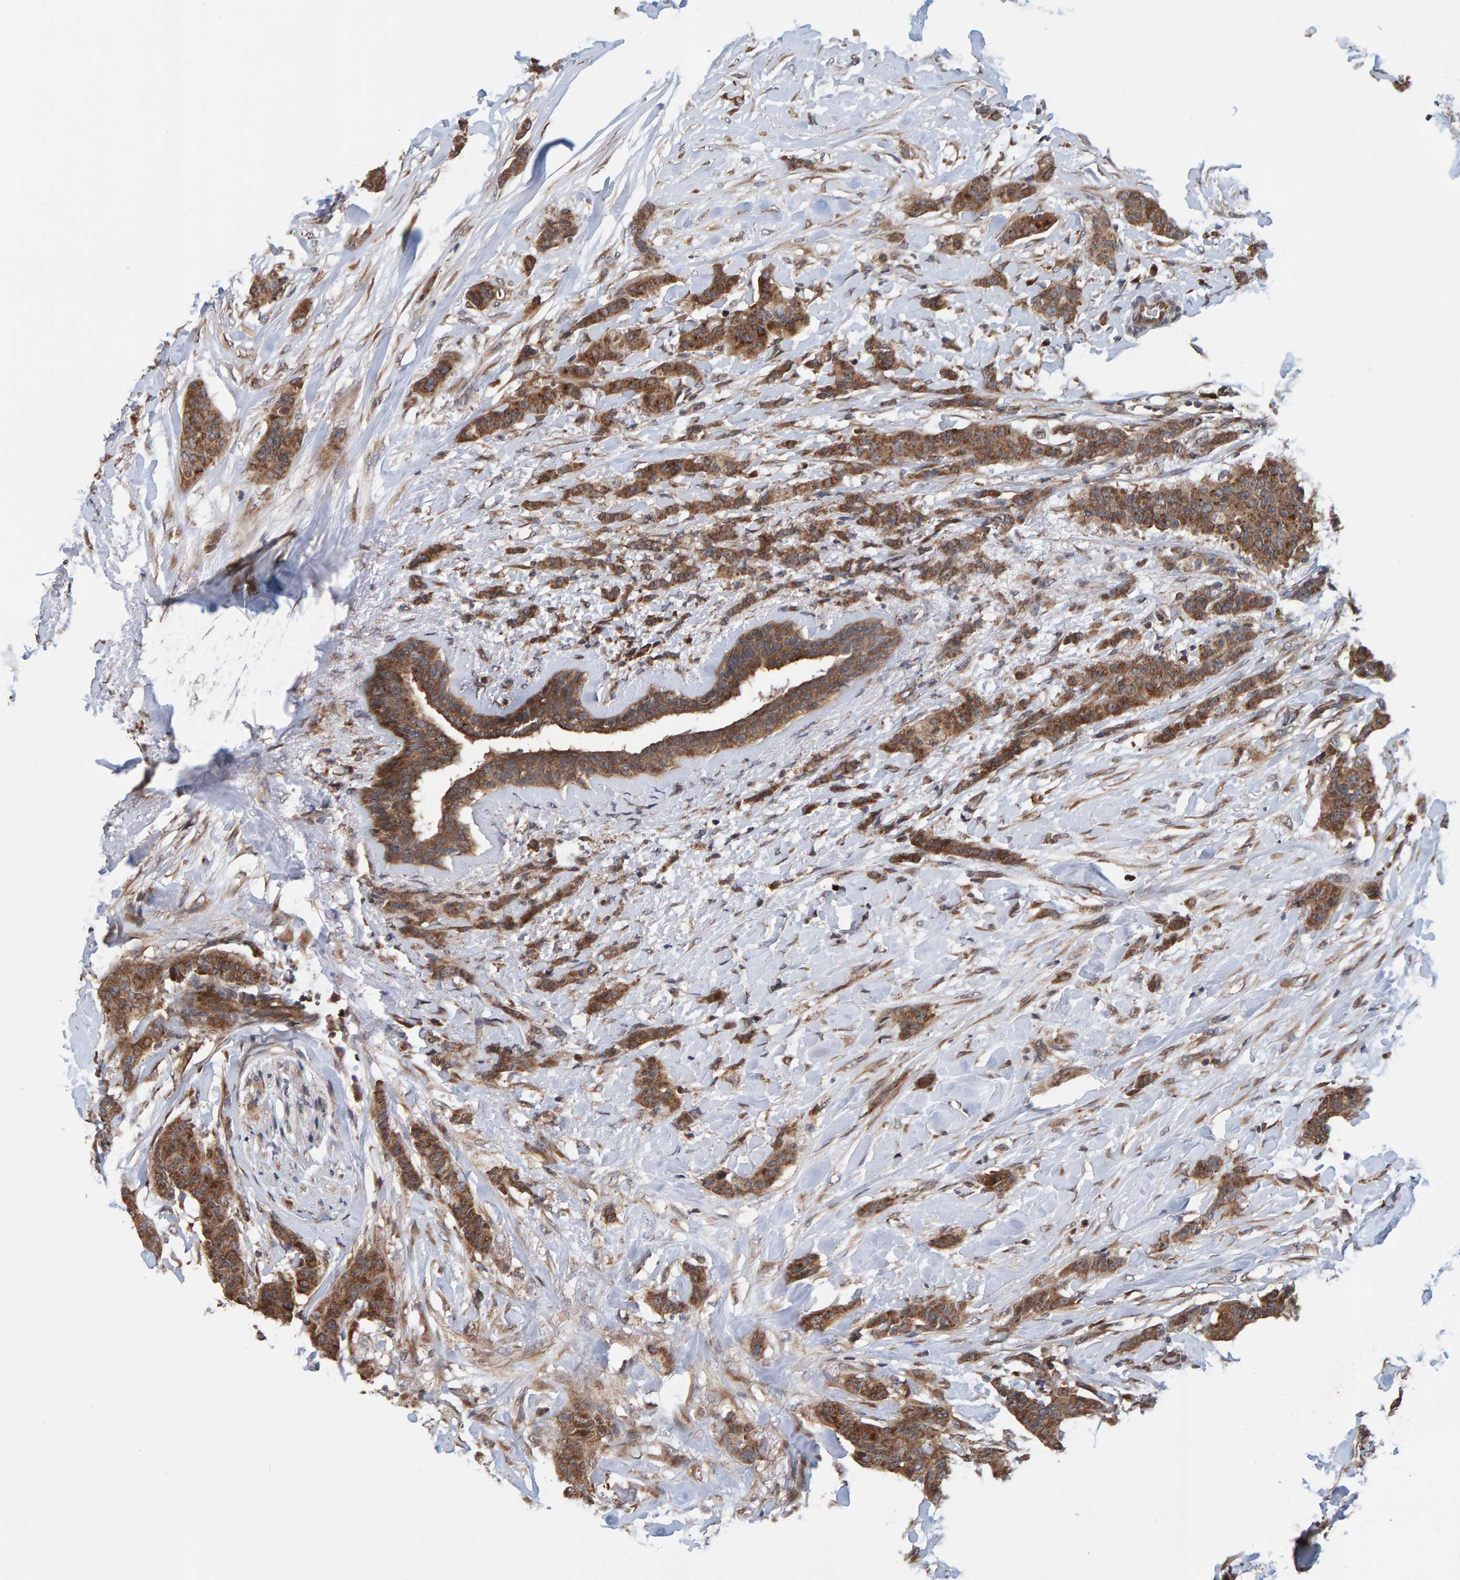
{"staining": {"intensity": "strong", "quantity": ">75%", "location": "cytoplasmic/membranous"}, "tissue": "breast cancer", "cell_type": "Tumor cells", "image_type": "cancer", "snomed": [{"axis": "morphology", "description": "Normal tissue, NOS"}, {"axis": "morphology", "description": "Duct carcinoma"}, {"axis": "topography", "description": "Breast"}], "caption": "DAB immunohistochemical staining of invasive ductal carcinoma (breast) shows strong cytoplasmic/membranous protein positivity in about >75% of tumor cells.", "gene": "SCRN2", "patient": {"sex": "female", "age": 40}}